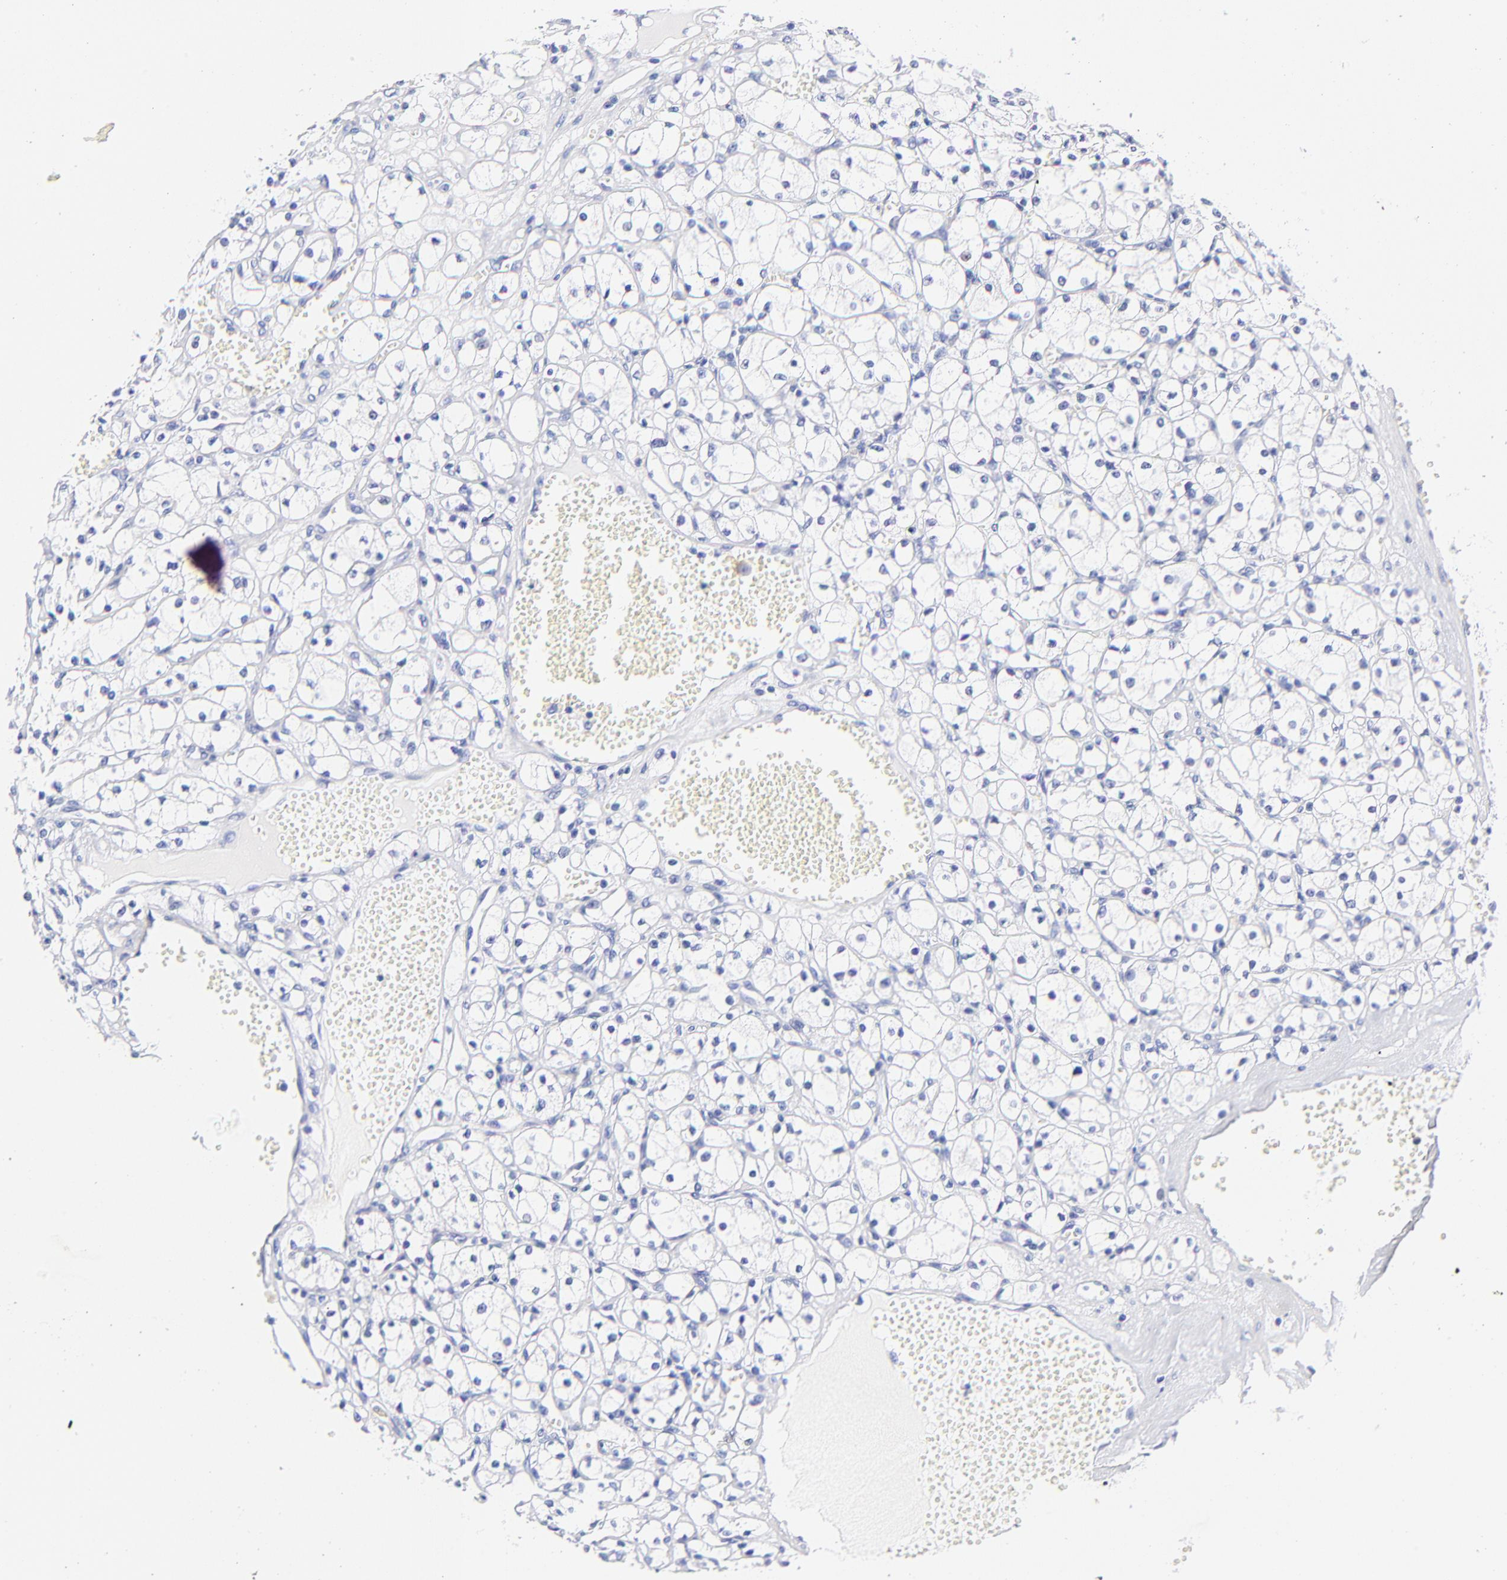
{"staining": {"intensity": "negative", "quantity": "none", "location": "none"}, "tissue": "renal cancer", "cell_type": "Tumor cells", "image_type": "cancer", "snomed": [{"axis": "morphology", "description": "Adenocarcinoma, NOS"}, {"axis": "topography", "description": "Kidney"}], "caption": "The micrograph displays no significant positivity in tumor cells of adenocarcinoma (renal).", "gene": "HORMAD2", "patient": {"sex": "male", "age": 61}}